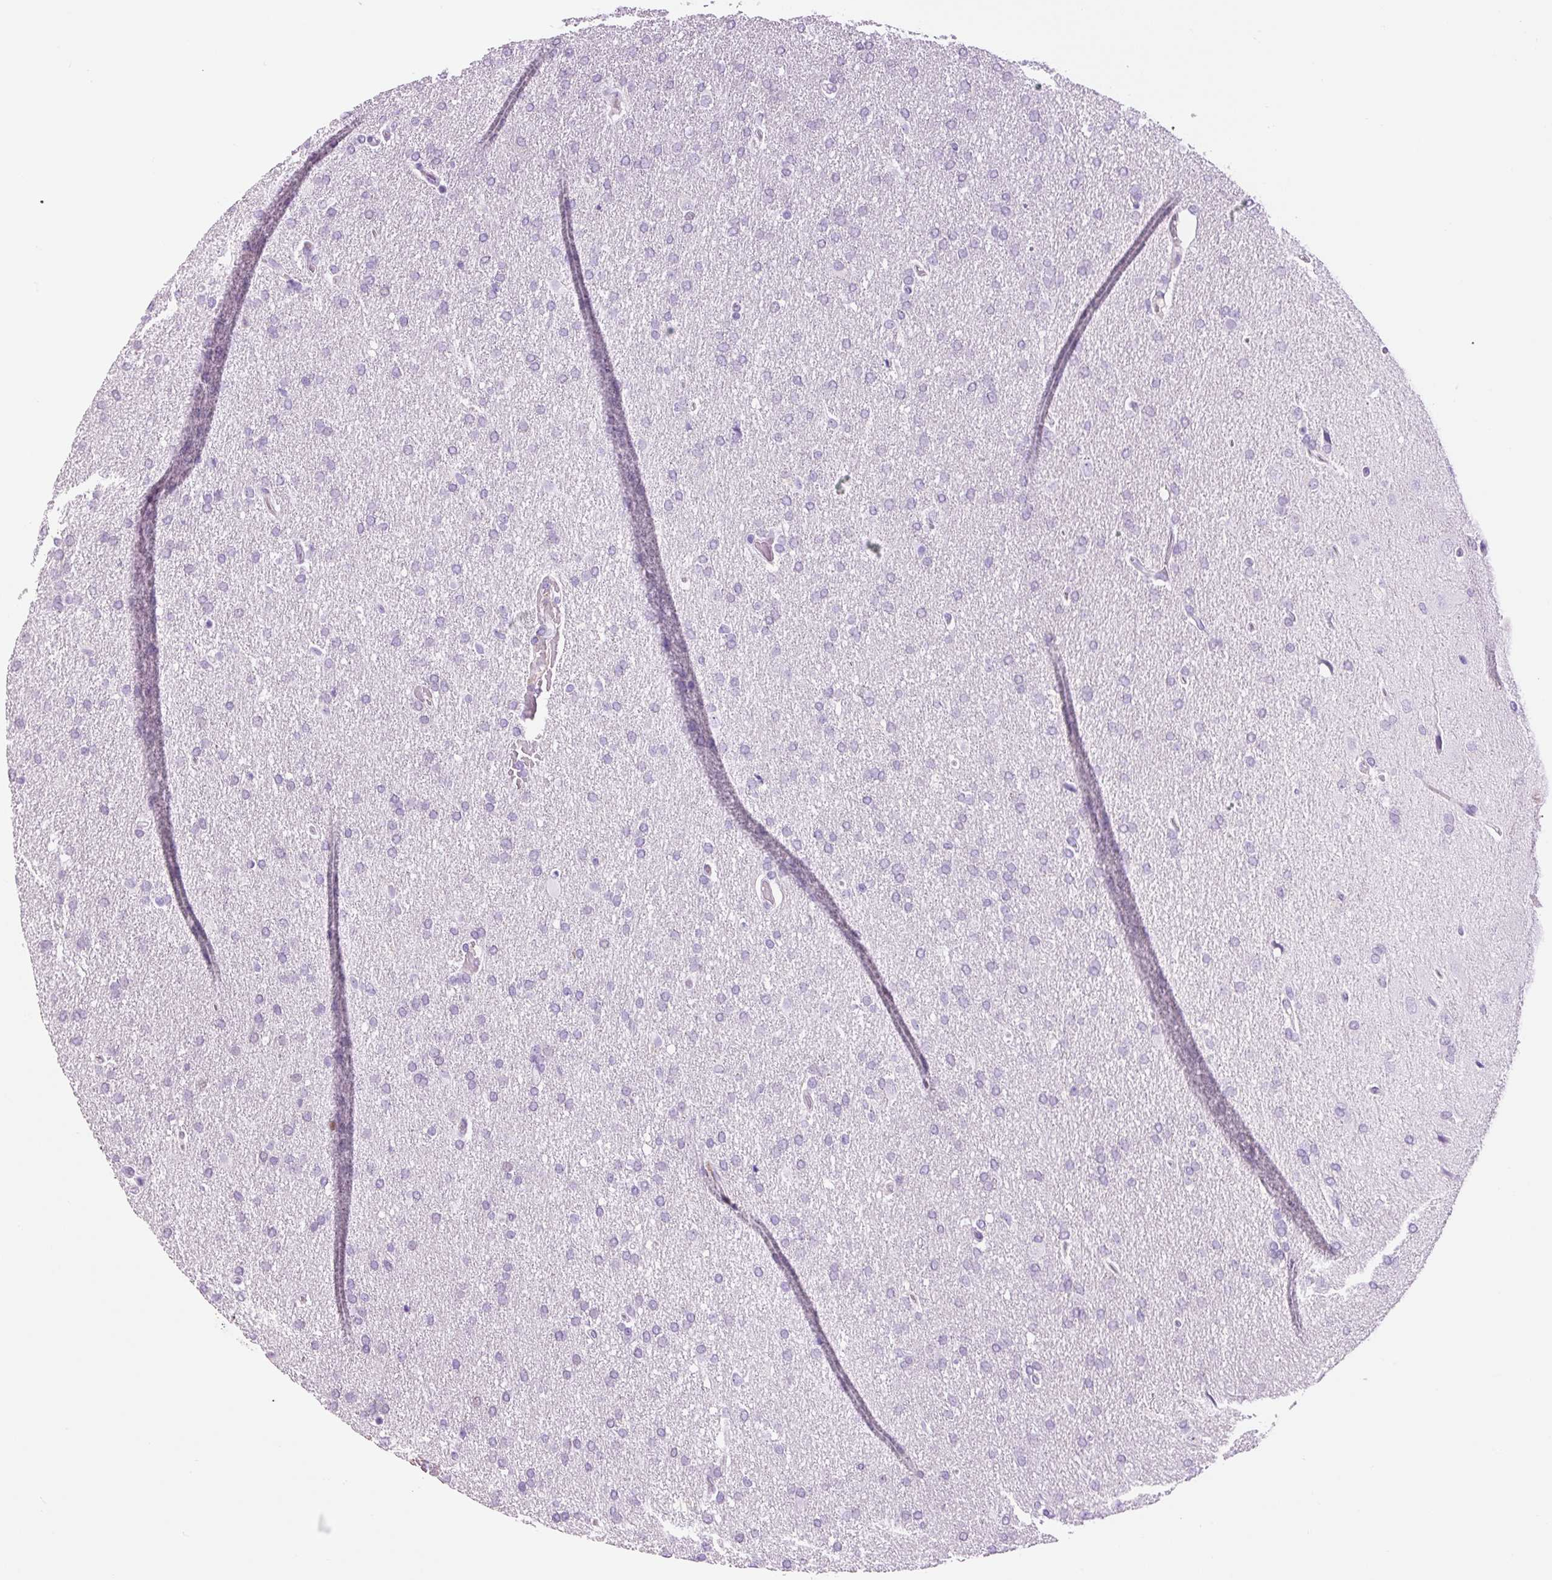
{"staining": {"intensity": "negative", "quantity": "none", "location": "none"}, "tissue": "glioma", "cell_type": "Tumor cells", "image_type": "cancer", "snomed": [{"axis": "morphology", "description": "Glioma, malignant, High grade"}, {"axis": "topography", "description": "Brain"}], "caption": "An image of human glioma is negative for staining in tumor cells.", "gene": "ADSS1", "patient": {"sex": "male", "age": 72}}